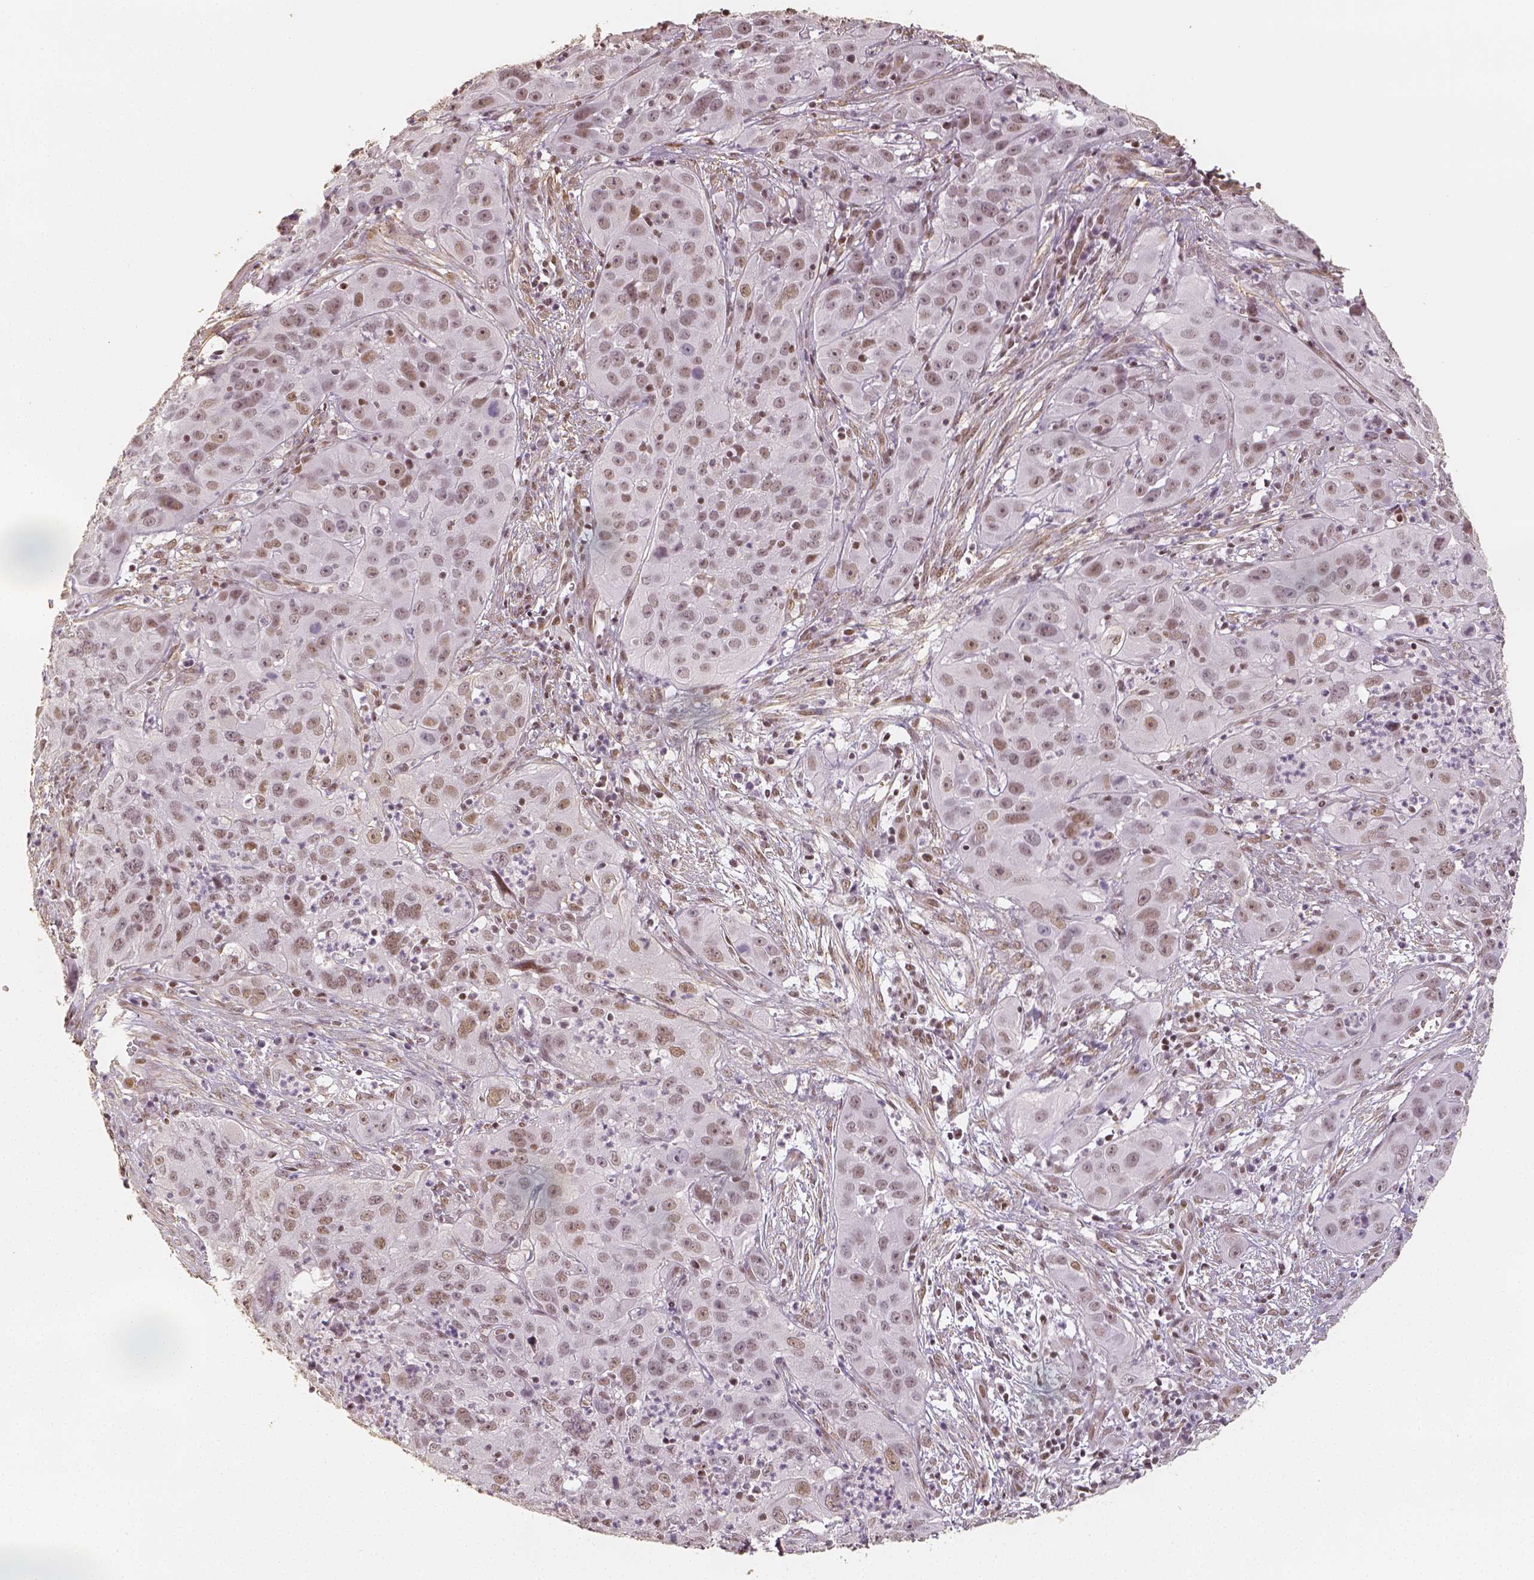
{"staining": {"intensity": "weak", "quantity": ">75%", "location": "nuclear"}, "tissue": "cervical cancer", "cell_type": "Tumor cells", "image_type": "cancer", "snomed": [{"axis": "morphology", "description": "Squamous cell carcinoma, NOS"}, {"axis": "topography", "description": "Cervix"}], "caption": "A brown stain highlights weak nuclear staining of a protein in human cervical cancer tumor cells.", "gene": "HDAC1", "patient": {"sex": "female", "age": 32}}